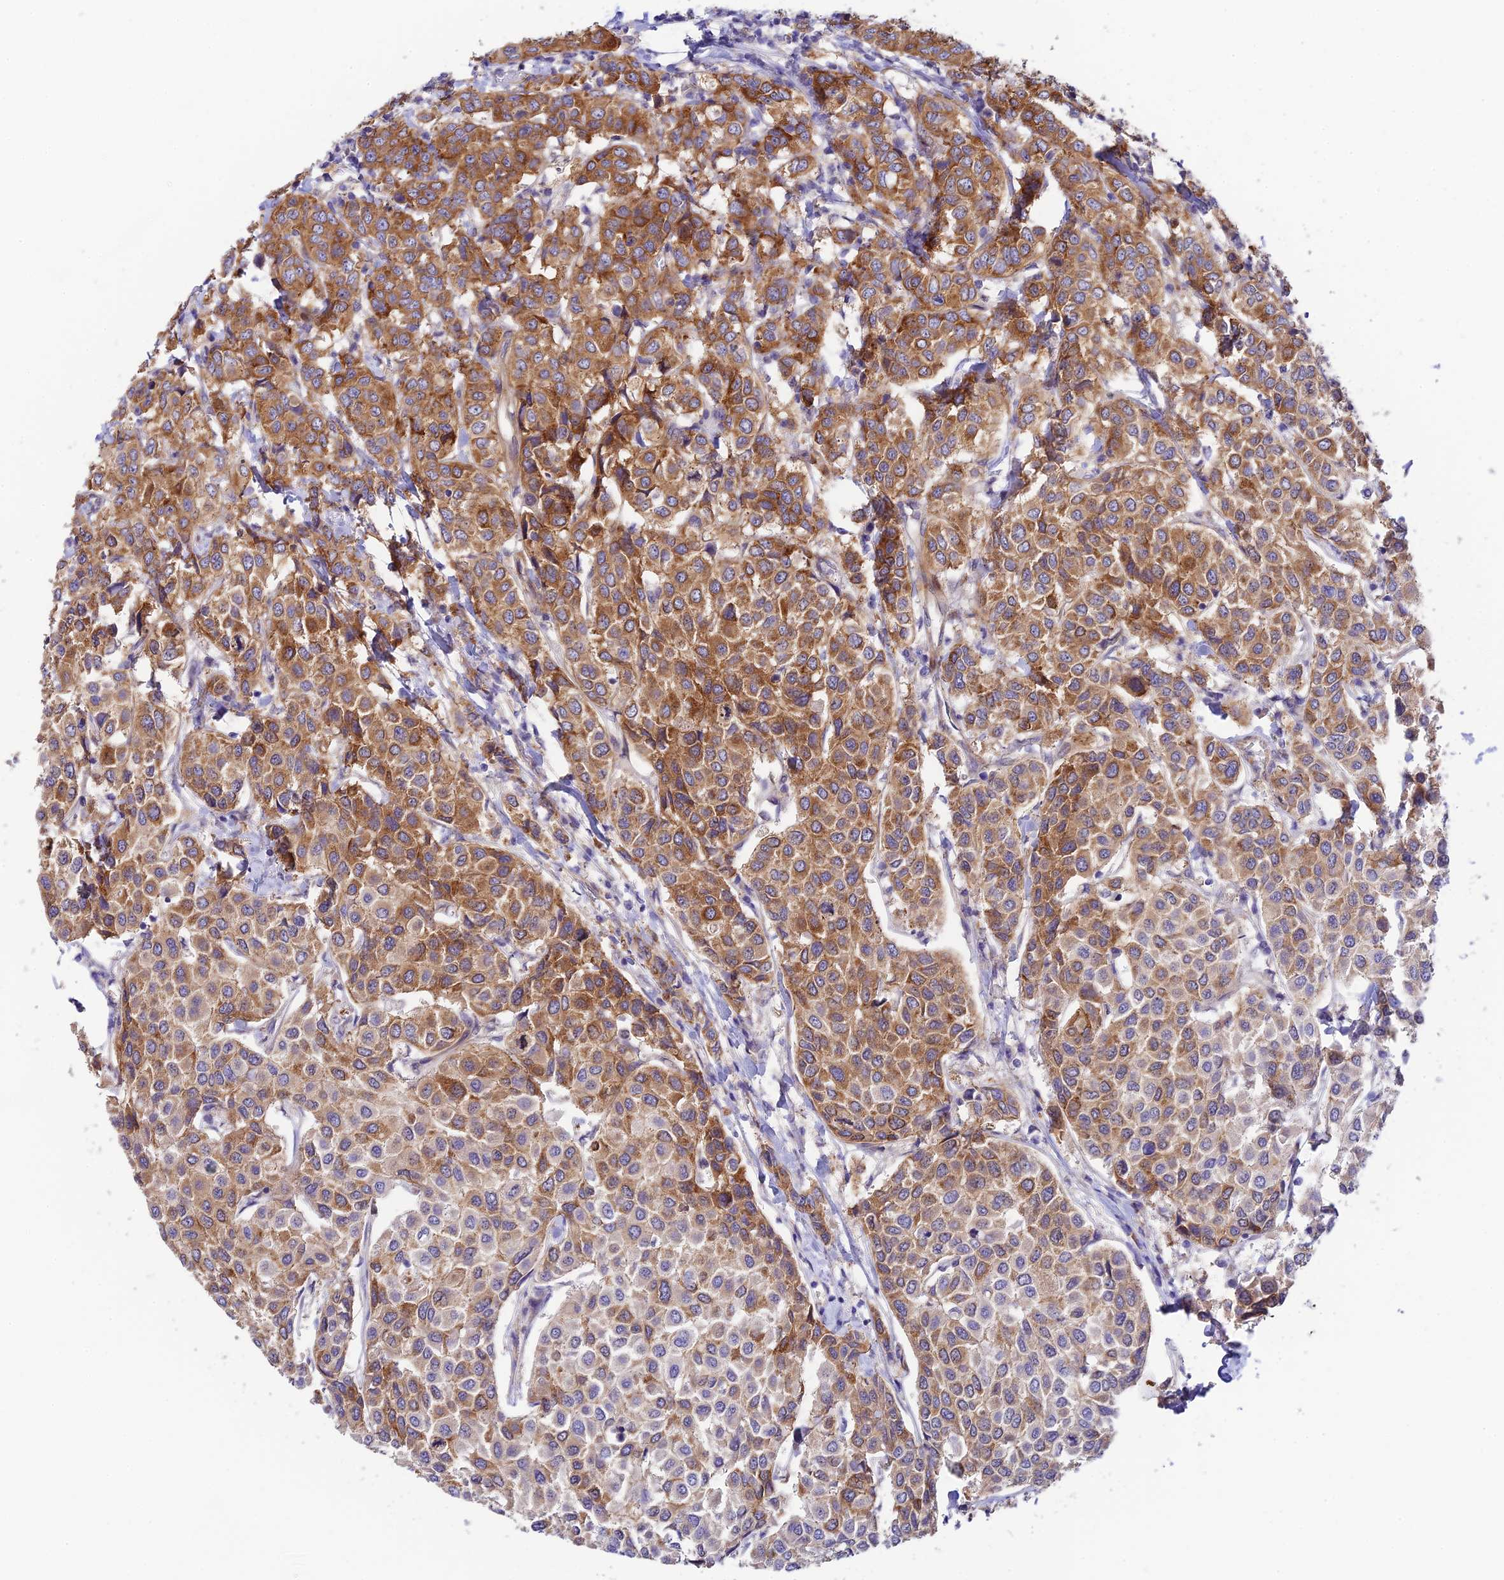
{"staining": {"intensity": "moderate", "quantity": ">75%", "location": "cytoplasmic/membranous"}, "tissue": "breast cancer", "cell_type": "Tumor cells", "image_type": "cancer", "snomed": [{"axis": "morphology", "description": "Duct carcinoma"}, {"axis": "topography", "description": "Breast"}], "caption": "Immunohistochemistry photomicrograph of neoplastic tissue: human breast intraductal carcinoma stained using IHC reveals medium levels of moderate protein expression localized specifically in the cytoplasmic/membranous of tumor cells, appearing as a cytoplasmic/membranous brown color.", "gene": "ANKRD50", "patient": {"sex": "female", "age": 55}}